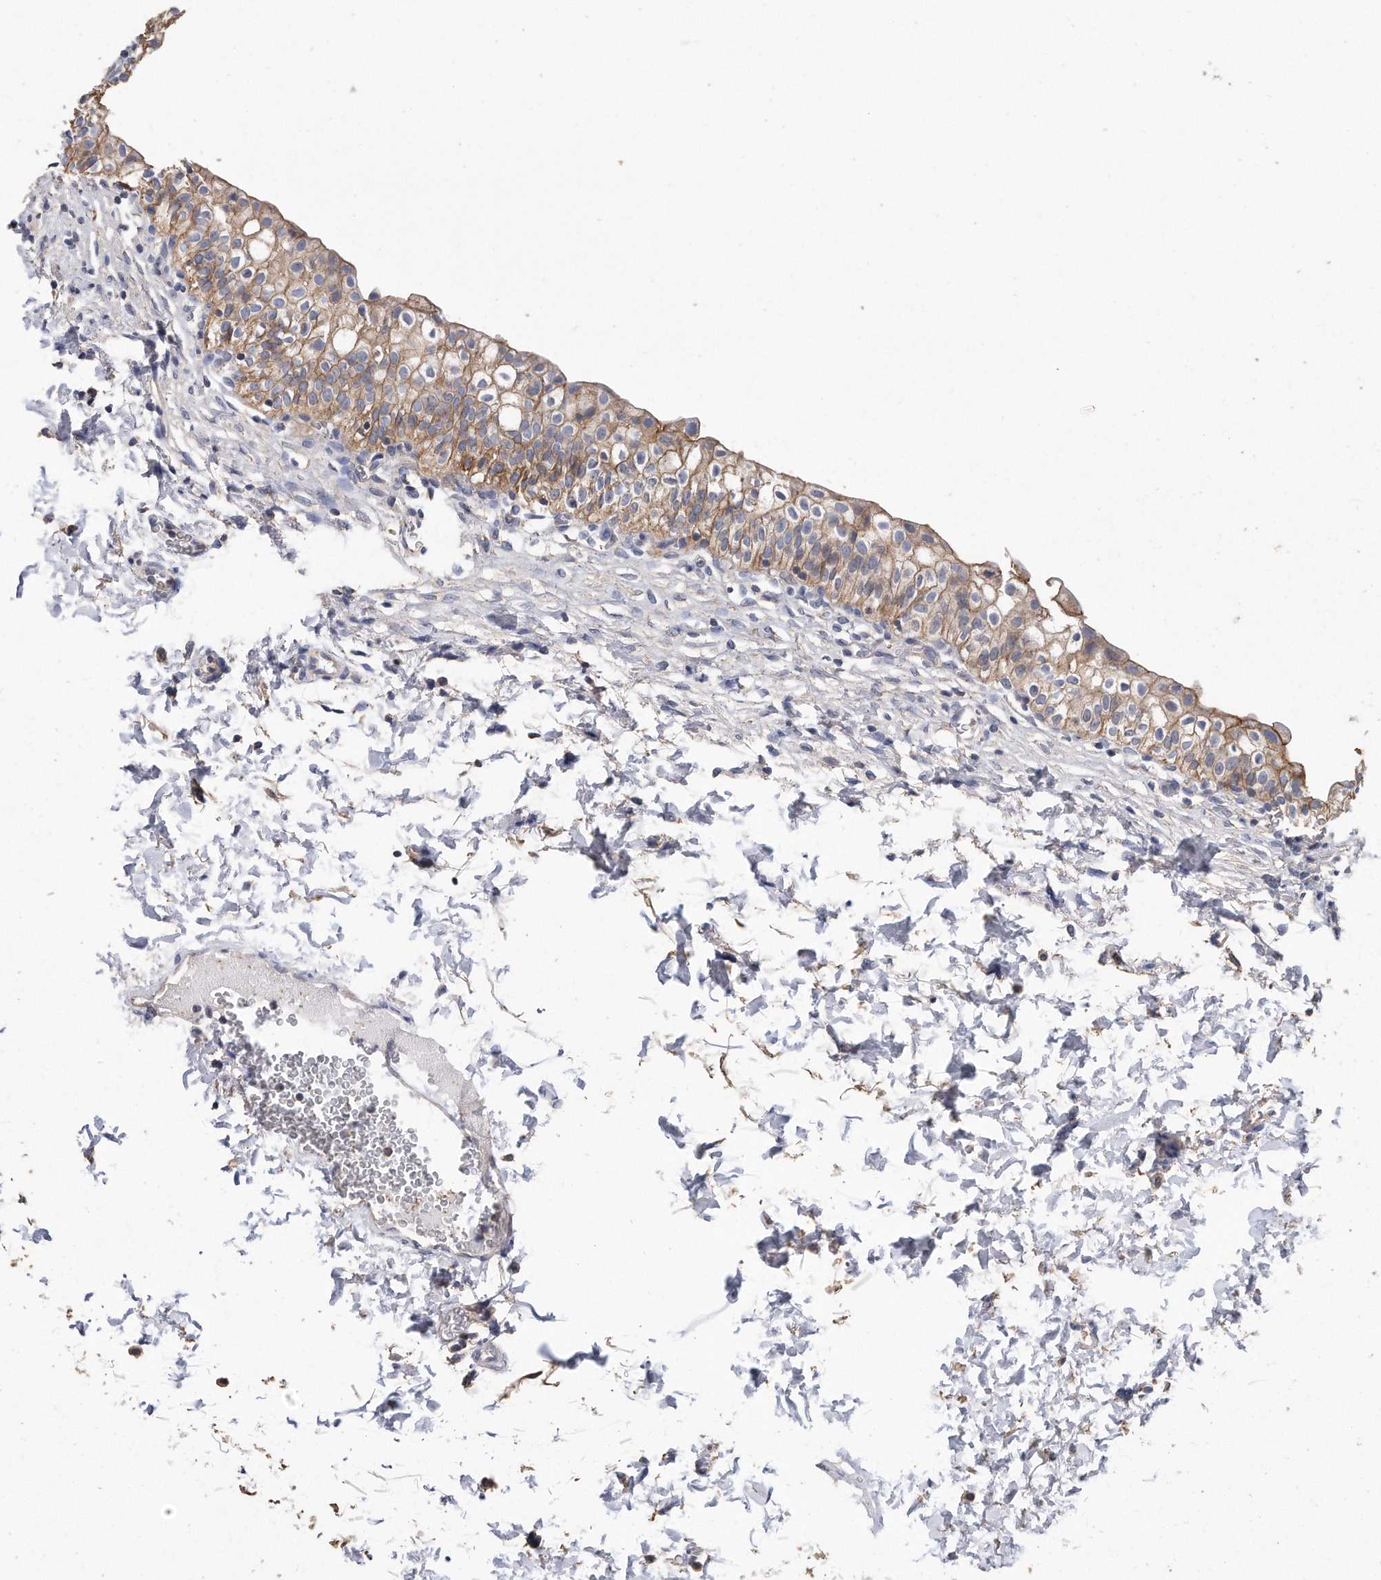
{"staining": {"intensity": "moderate", "quantity": ">75%", "location": "cytoplasmic/membranous"}, "tissue": "urinary bladder", "cell_type": "Urothelial cells", "image_type": "normal", "snomed": [{"axis": "morphology", "description": "Normal tissue, NOS"}, {"axis": "topography", "description": "Urinary bladder"}], "caption": "Immunohistochemical staining of normal human urinary bladder exhibits >75% levels of moderate cytoplasmic/membranous protein staining in about >75% of urothelial cells. (IHC, brightfield microscopy, high magnification).", "gene": "CDCP1", "patient": {"sex": "male", "age": 55}}